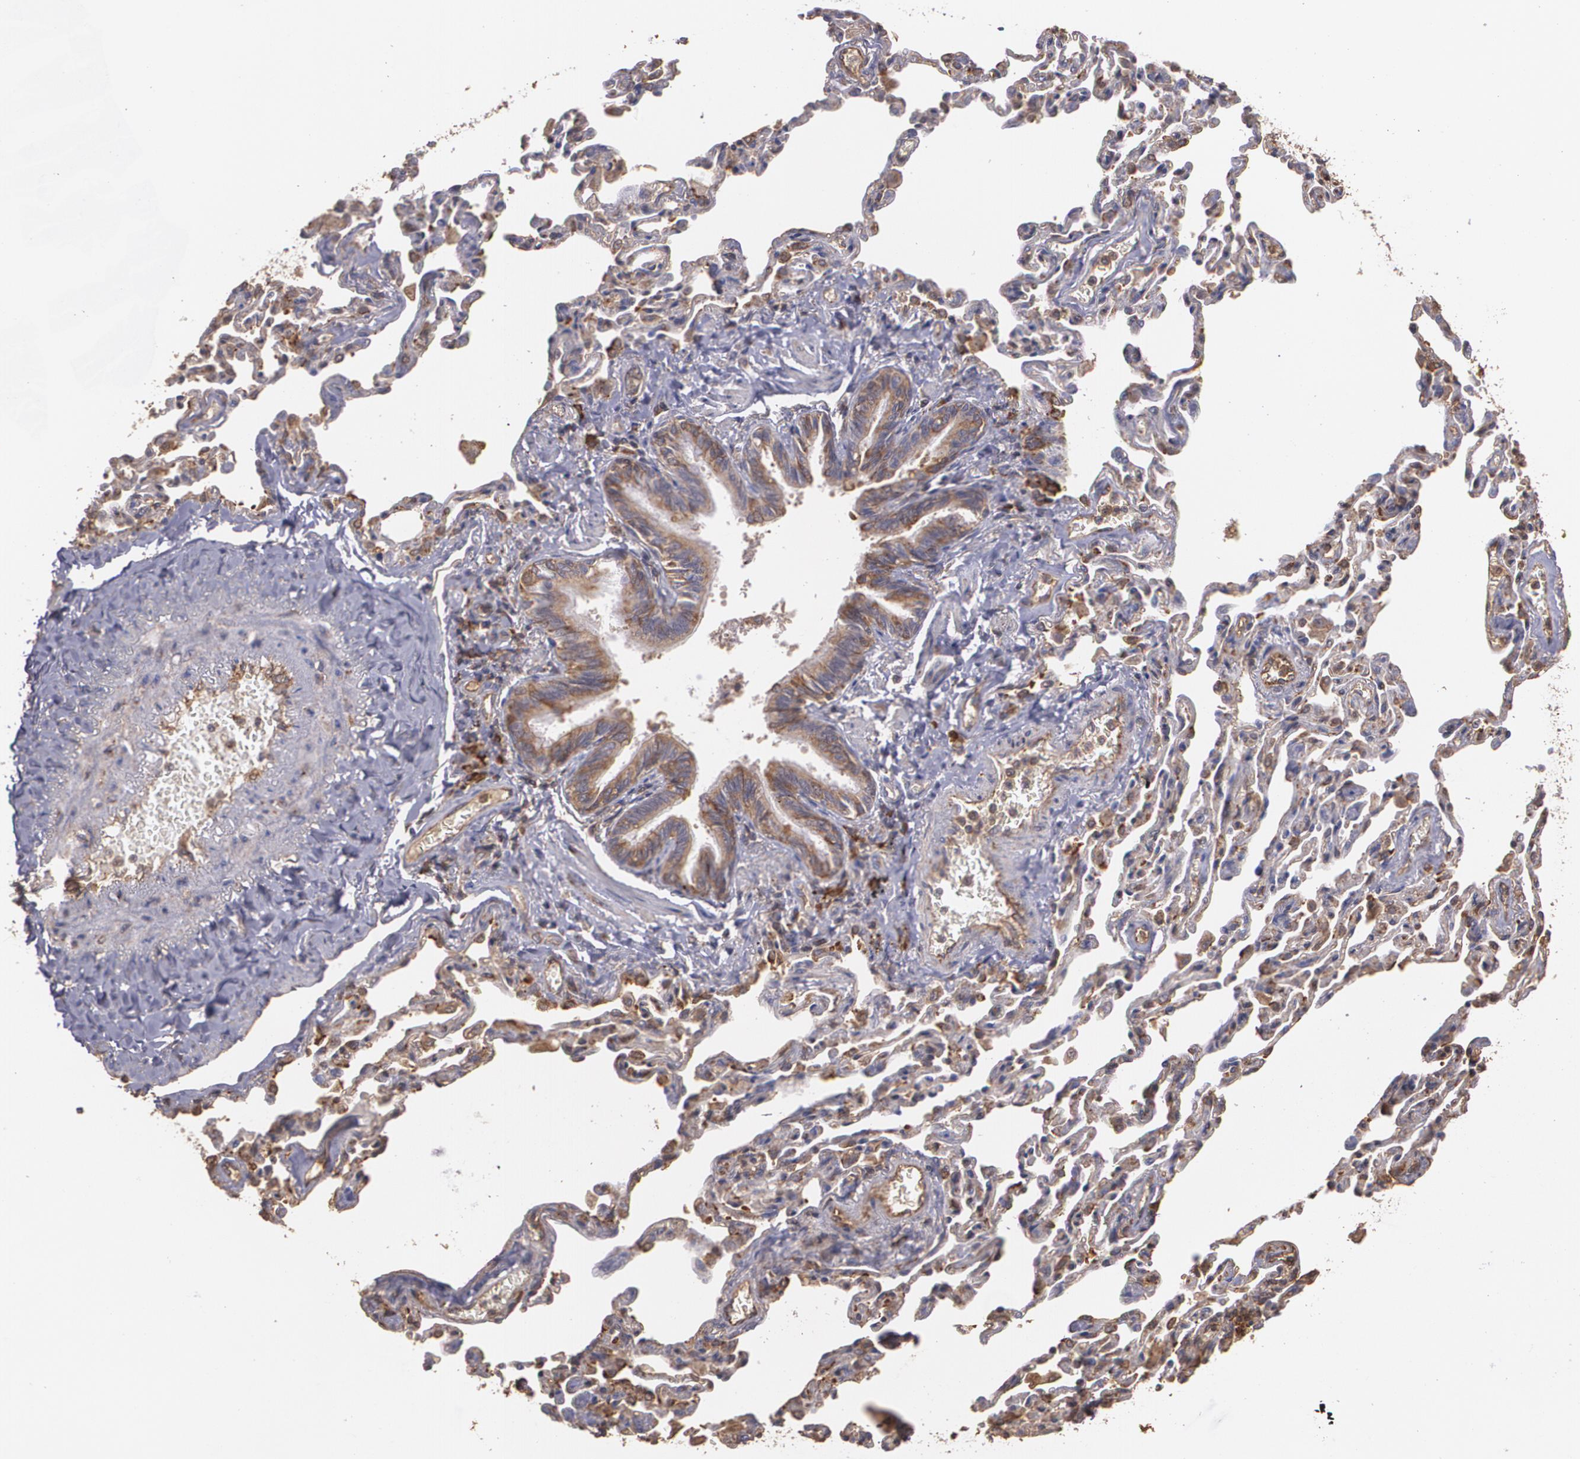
{"staining": {"intensity": "strong", "quantity": ">75%", "location": "cytoplasmic/membranous"}, "tissue": "bronchus", "cell_type": "Respiratory epithelial cells", "image_type": "normal", "snomed": [{"axis": "morphology", "description": "Normal tissue, NOS"}, {"axis": "topography", "description": "Lung"}], "caption": "Immunohistochemical staining of unremarkable human bronchus displays >75% levels of strong cytoplasmic/membranous protein positivity in about >75% of respiratory epithelial cells.", "gene": "ECE1", "patient": {"sex": "male", "age": 64}}